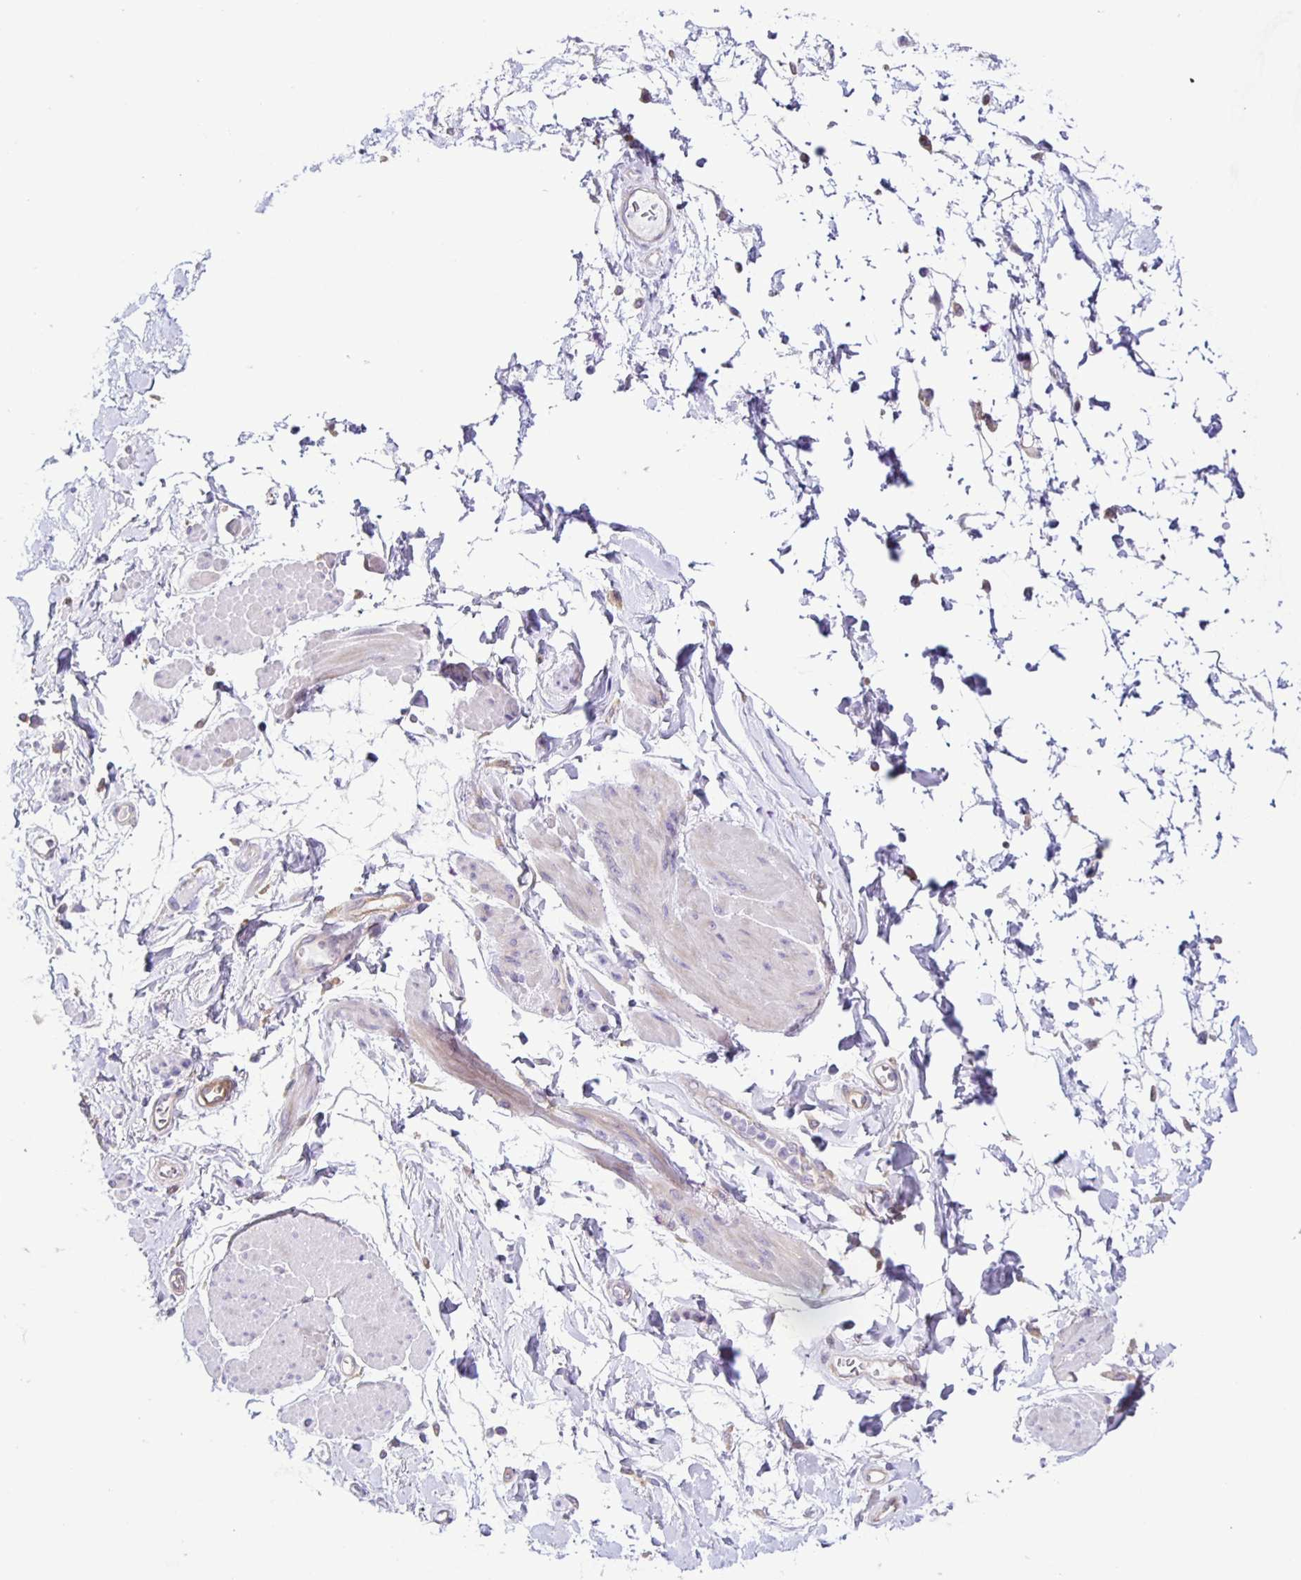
{"staining": {"intensity": "negative", "quantity": "none", "location": "none"}, "tissue": "adipose tissue", "cell_type": "Adipocytes", "image_type": "normal", "snomed": [{"axis": "morphology", "description": "Normal tissue, NOS"}, {"axis": "topography", "description": "Urinary bladder"}, {"axis": "topography", "description": "Peripheral nerve tissue"}], "caption": "IHC micrograph of normal adipose tissue stained for a protein (brown), which shows no staining in adipocytes.", "gene": "BOLL", "patient": {"sex": "female", "age": 60}}